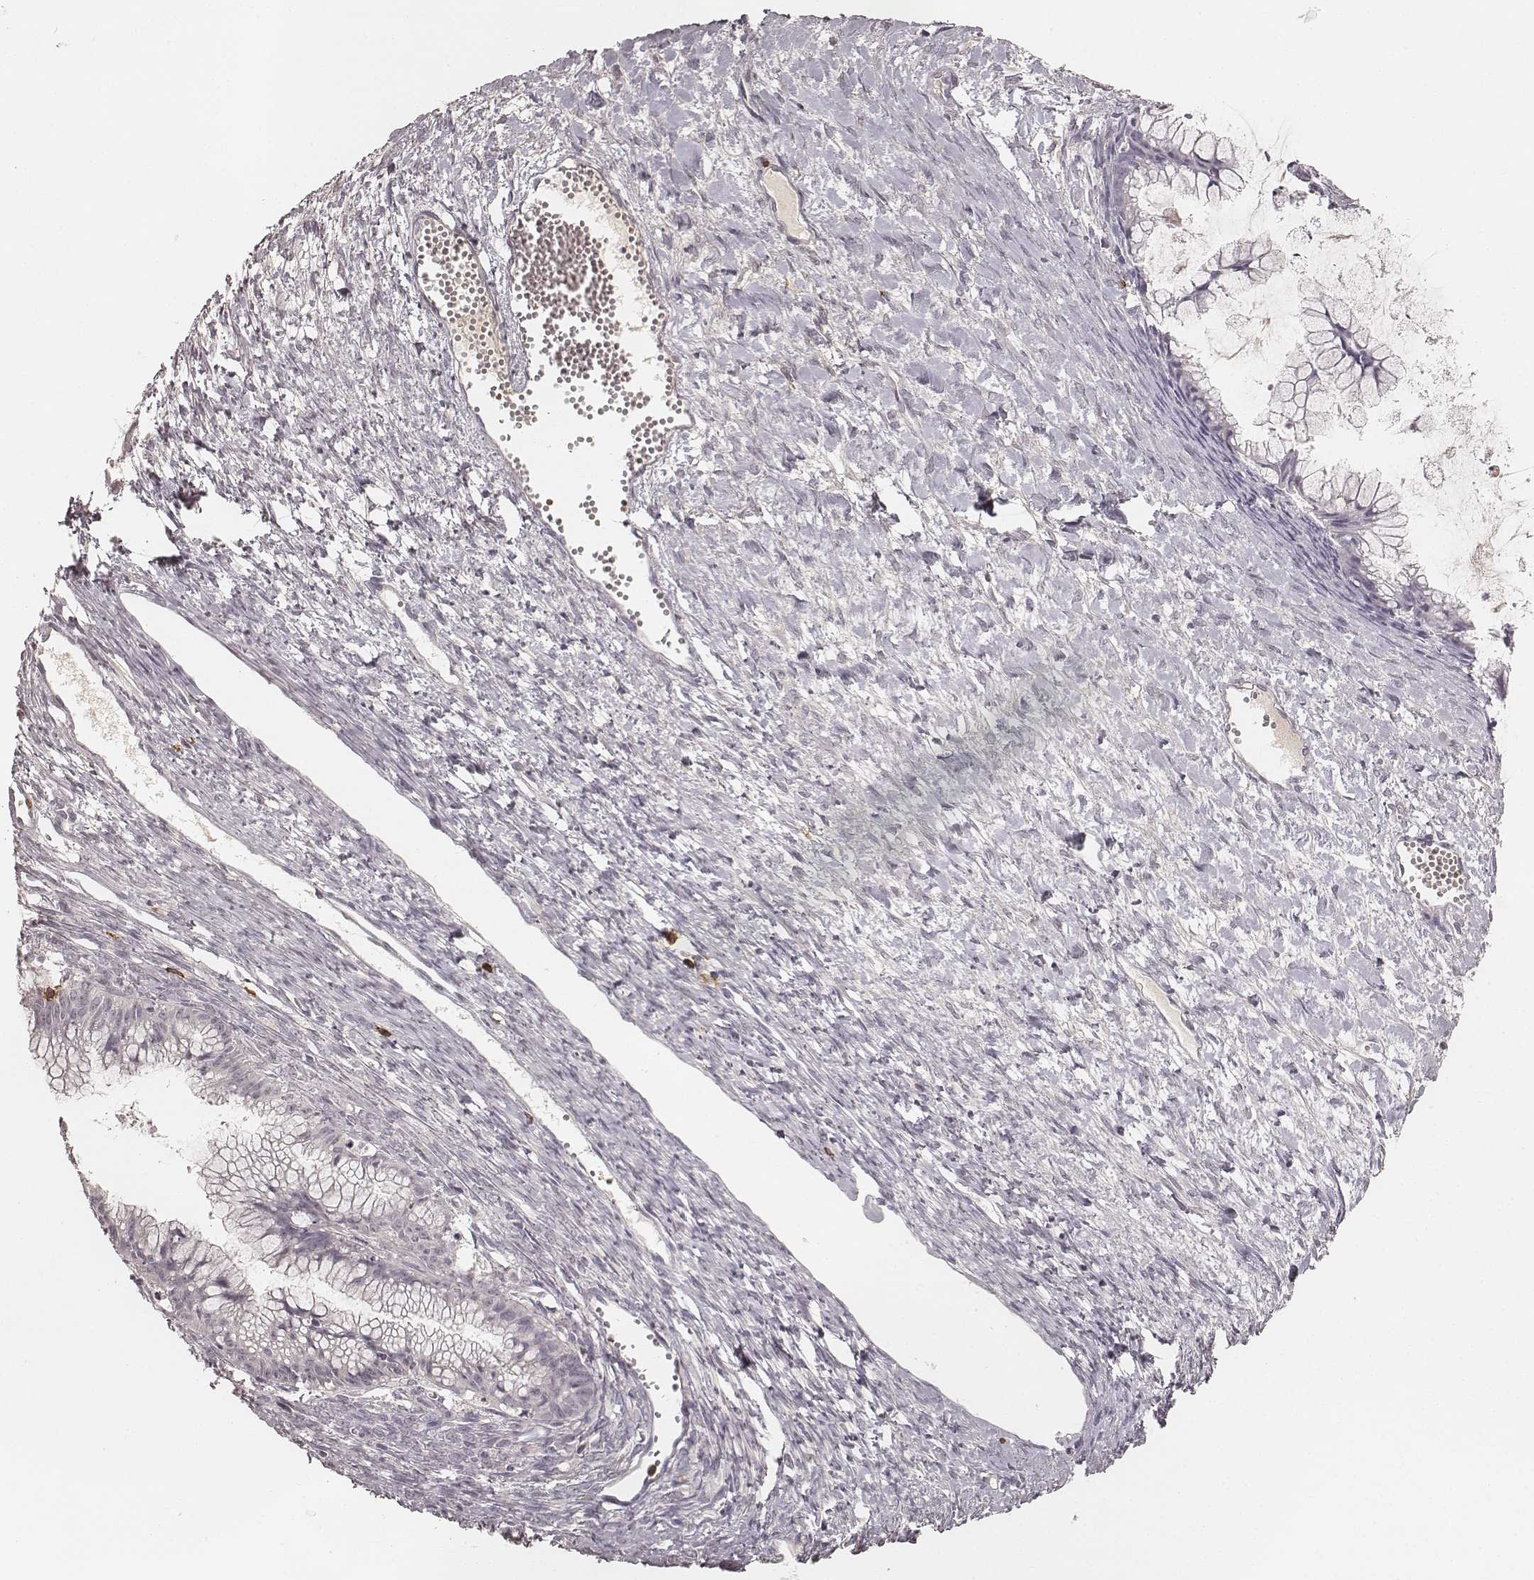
{"staining": {"intensity": "negative", "quantity": "none", "location": "none"}, "tissue": "ovarian cancer", "cell_type": "Tumor cells", "image_type": "cancer", "snomed": [{"axis": "morphology", "description": "Cystadenocarcinoma, mucinous, NOS"}, {"axis": "topography", "description": "Ovary"}], "caption": "Immunohistochemistry (IHC) image of human ovarian mucinous cystadenocarcinoma stained for a protein (brown), which displays no staining in tumor cells.", "gene": "CD8A", "patient": {"sex": "female", "age": 41}}